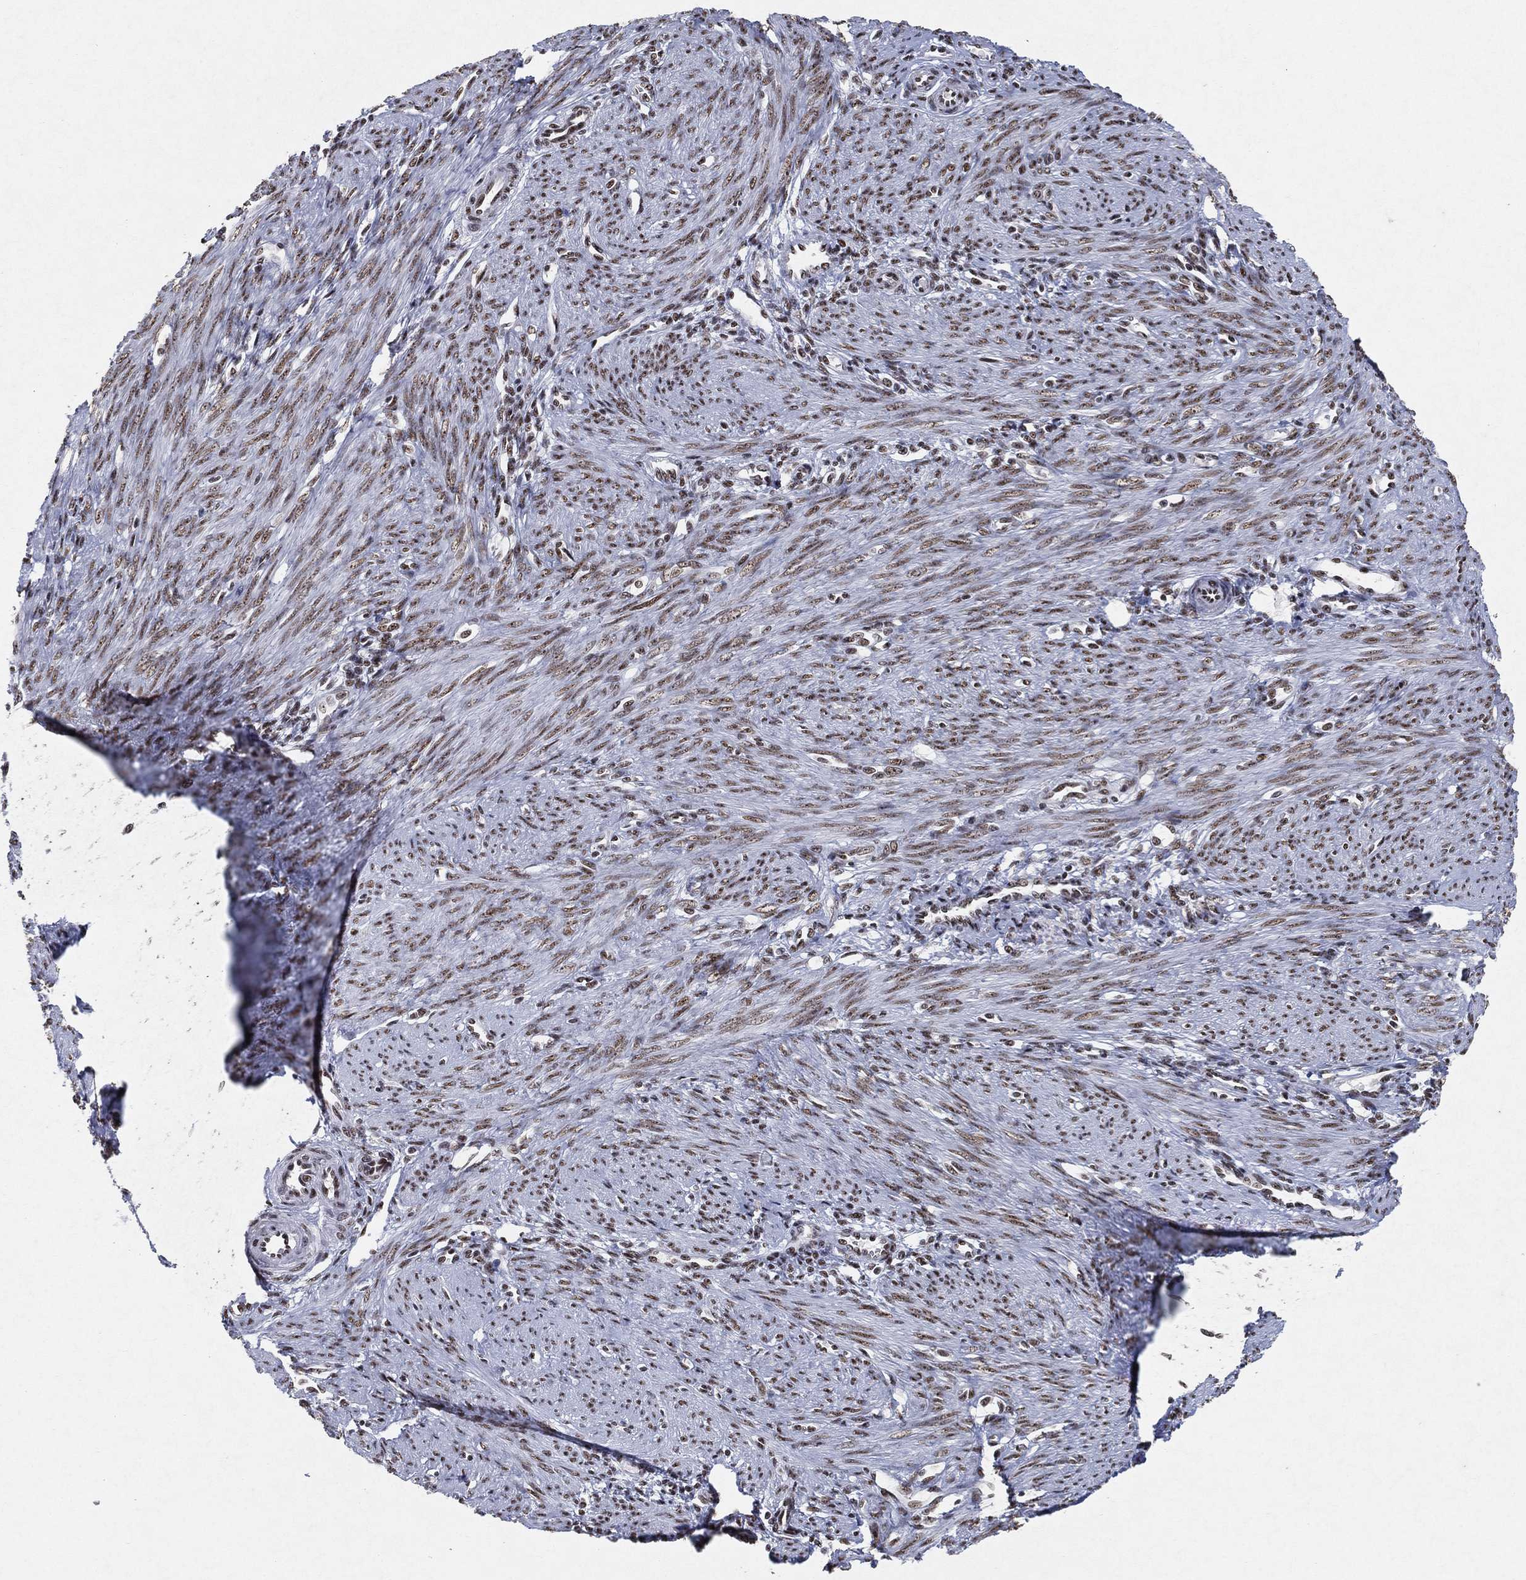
{"staining": {"intensity": "strong", "quantity": "25%-75%", "location": "nuclear"}, "tissue": "endometrium", "cell_type": "Cells in endometrial stroma", "image_type": "normal", "snomed": [{"axis": "morphology", "description": "Normal tissue, NOS"}, {"axis": "topography", "description": "Endometrium"}], "caption": "The immunohistochemical stain labels strong nuclear staining in cells in endometrial stroma of normal endometrium.", "gene": "DDX27", "patient": {"sex": "female", "age": 39}}